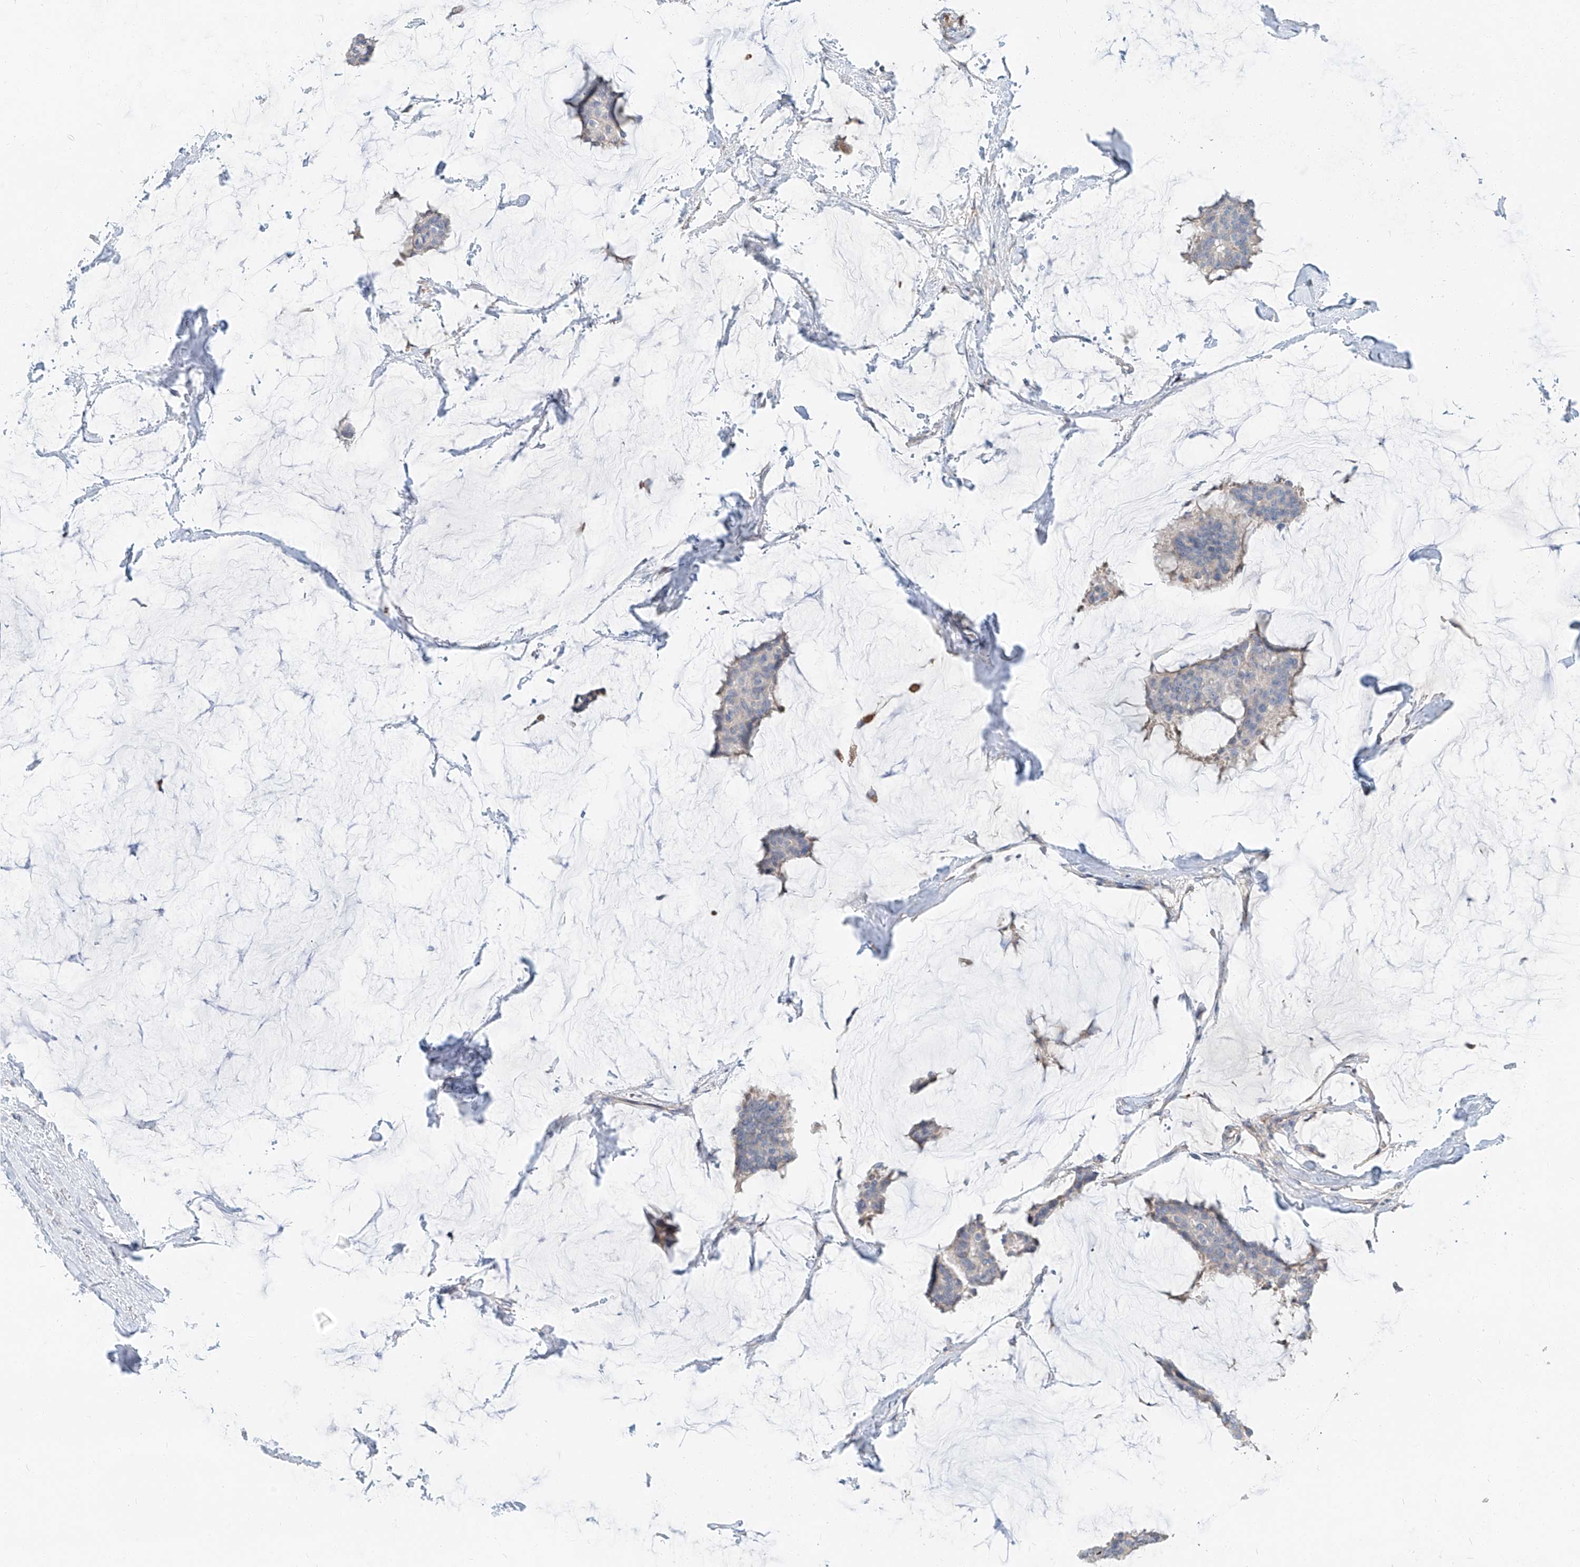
{"staining": {"intensity": "negative", "quantity": "none", "location": "none"}, "tissue": "breast cancer", "cell_type": "Tumor cells", "image_type": "cancer", "snomed": [{"axis": "morphology", "description": "Duct carcinoma"}, {"axis": "topography", "description": "Breast"}], "caption": "There is no significant positivity in tumor cells of breast infiltrating ductal carcinoma.", "gene": "STX19", "patient": {"sex": "female", "age": 93}}